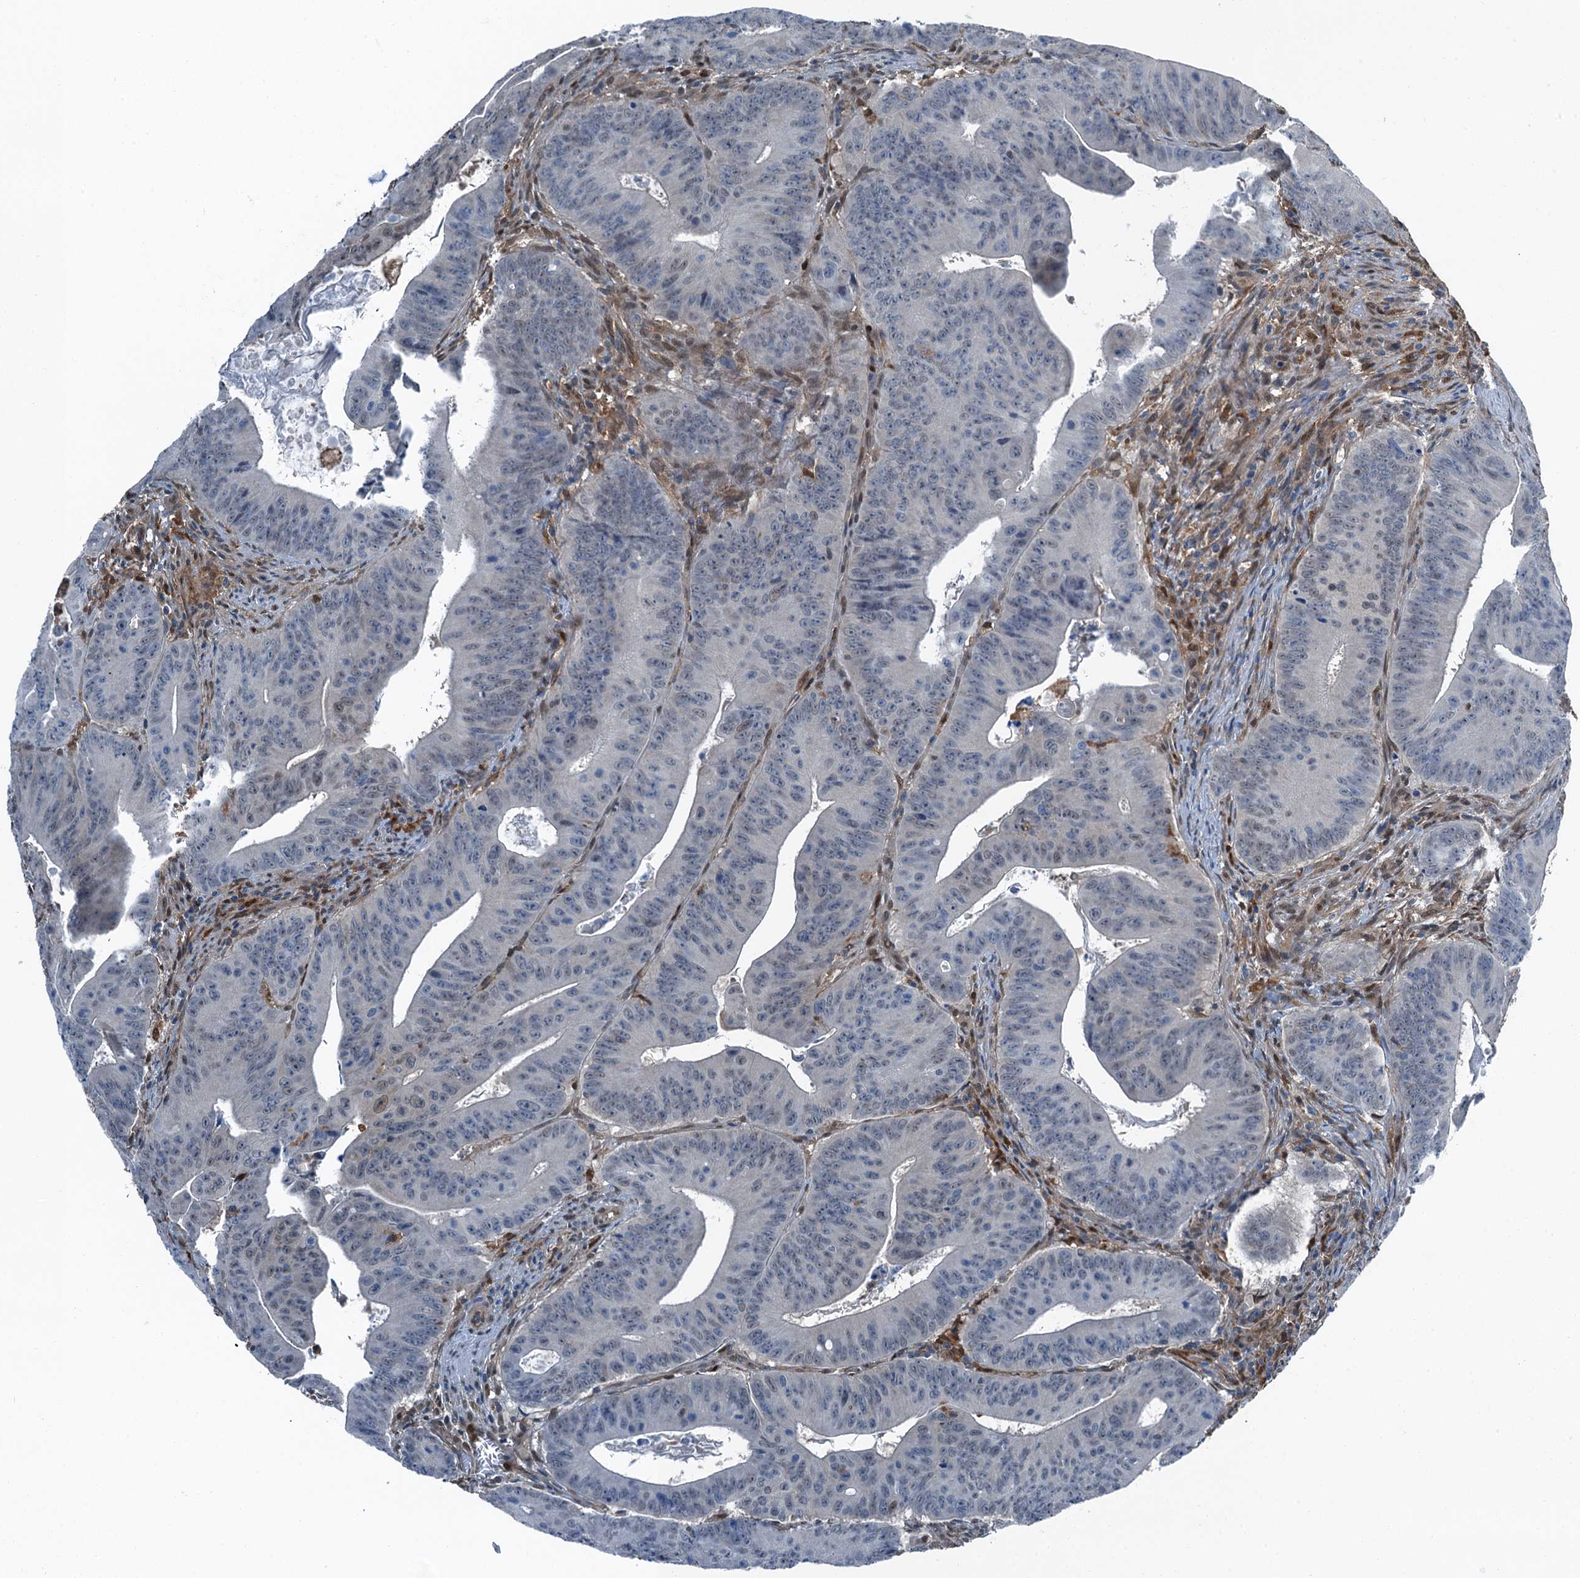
{"staining": {"intensity": "negative", "quantity": "none", "location": "none"}, "tissue": "colorectal cancer", "cell_type": "Tumor cells", "image_type": "cancer", "snomed": [{"axis": "morphology", "description": "Adenocarcinoma, NOS"}, {"axis": "topography", "description": "Rectum"}], "caption": "Immunohistochemistry photomicrograph of neoplastic tissue: human colorectal adenocarcinoma stained with DAB demonstrates no significant protein positivity in tumor cells. The staining was performed using DAB to visualize the protein expression in brown, while the nuclei were stained in blue with hematoxylin (Magnification: 20x).", "gene": "RNH1", "patient": {"sex": "female", "age": 75}}